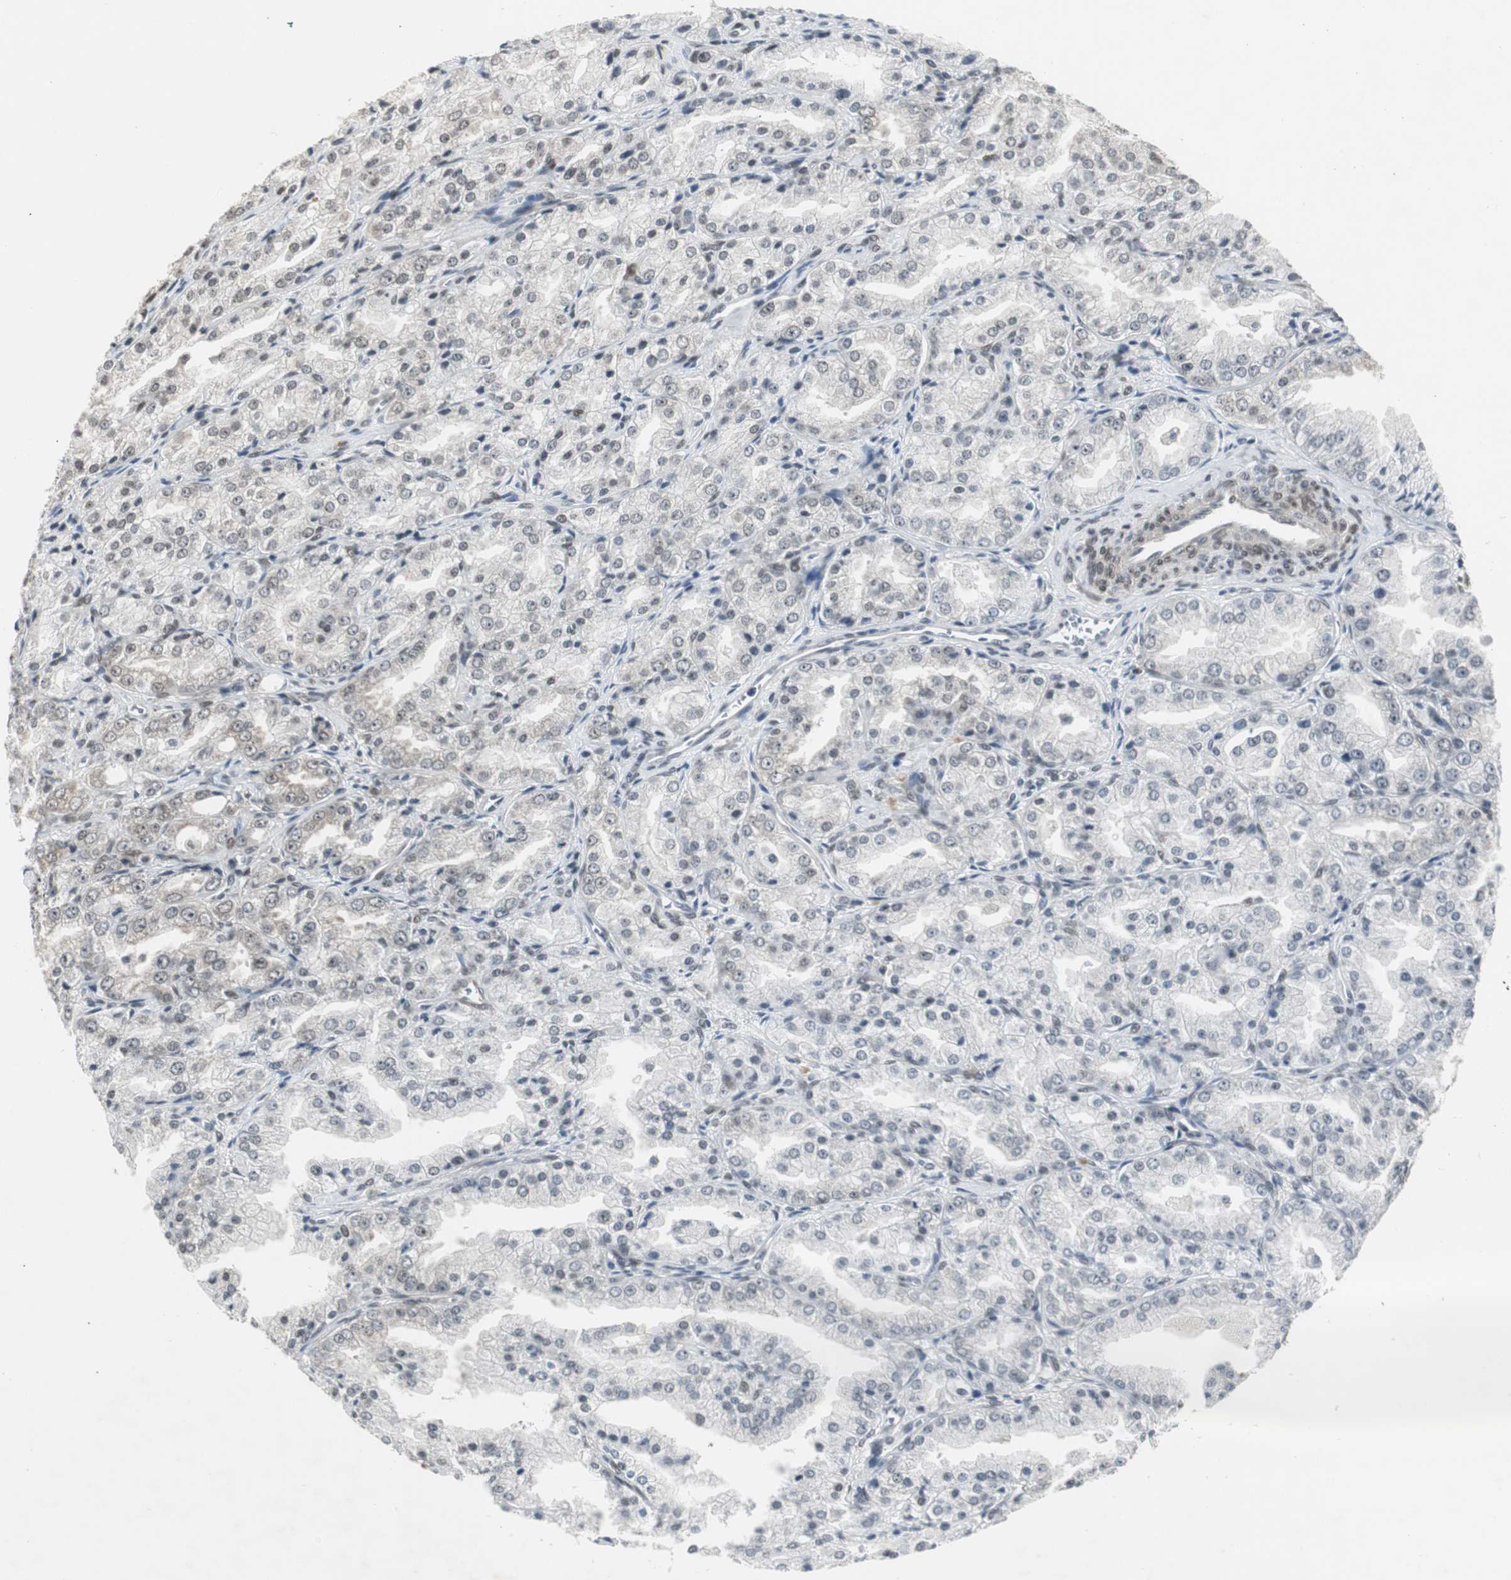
{"staining": {"intensity": "negative", "quantity": "none", "location": "none"}, "tissue": "prostate cancer", "cell_type": "Tumor cells", "image_type": "cancer", "snomed": [{"axis": "morphology", "description": "Adenocarcinoma, High grade"}, {"axis": "topography", "description": "Prostate"}], "caption": "The histopathology image shows no significant expression in tumor cells of prostate cancer (adenocarcinoma (high-grade)). (DAB (3,3'-diaminobenzidine) immunohistochemistry (IHC) visualized using brightfield microscopy, high magnification).", "gene": "MPG", "patient": {"sex": "male", "age": 61}}